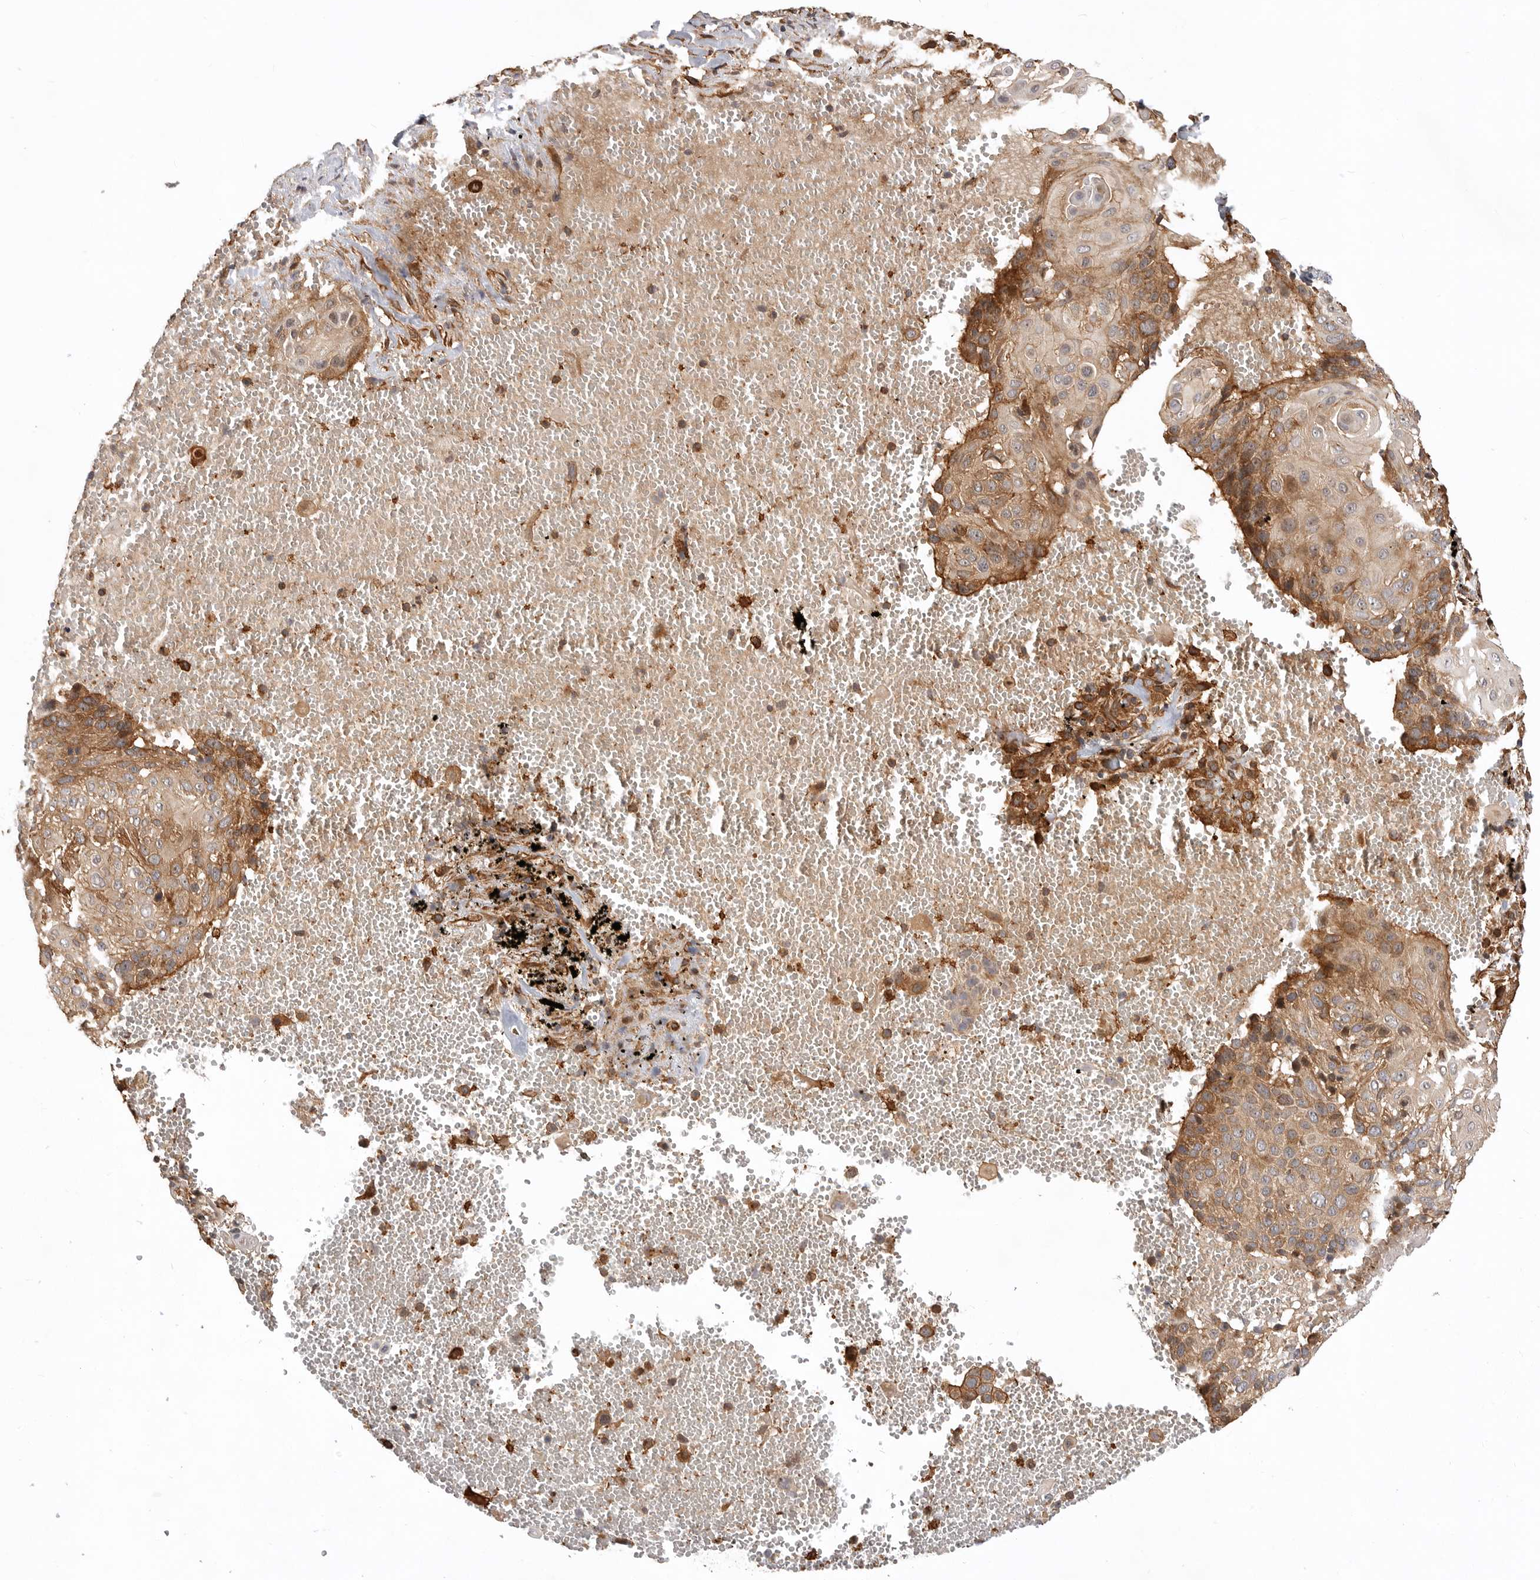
{"staining": {"intensity": "moderate", "quantity": ">75%", "location": "cytoplasmic/membranous"}, "tissue": "cervical cancer", "cell_type": "Tumor cells", "image_type": "cancer", "snomed": [{"axis": "morphology", "description": "Squamous cell carcinoma, NOS"}, {"axis": "topography", "description": "Cervix"}], "caption": "Cervical squamous cell carcinoma stained with a protein marker shows moderate staining in tumor cells.", "gene": "GPATCH2", "patient": {"sex": "female", "age": 74}}